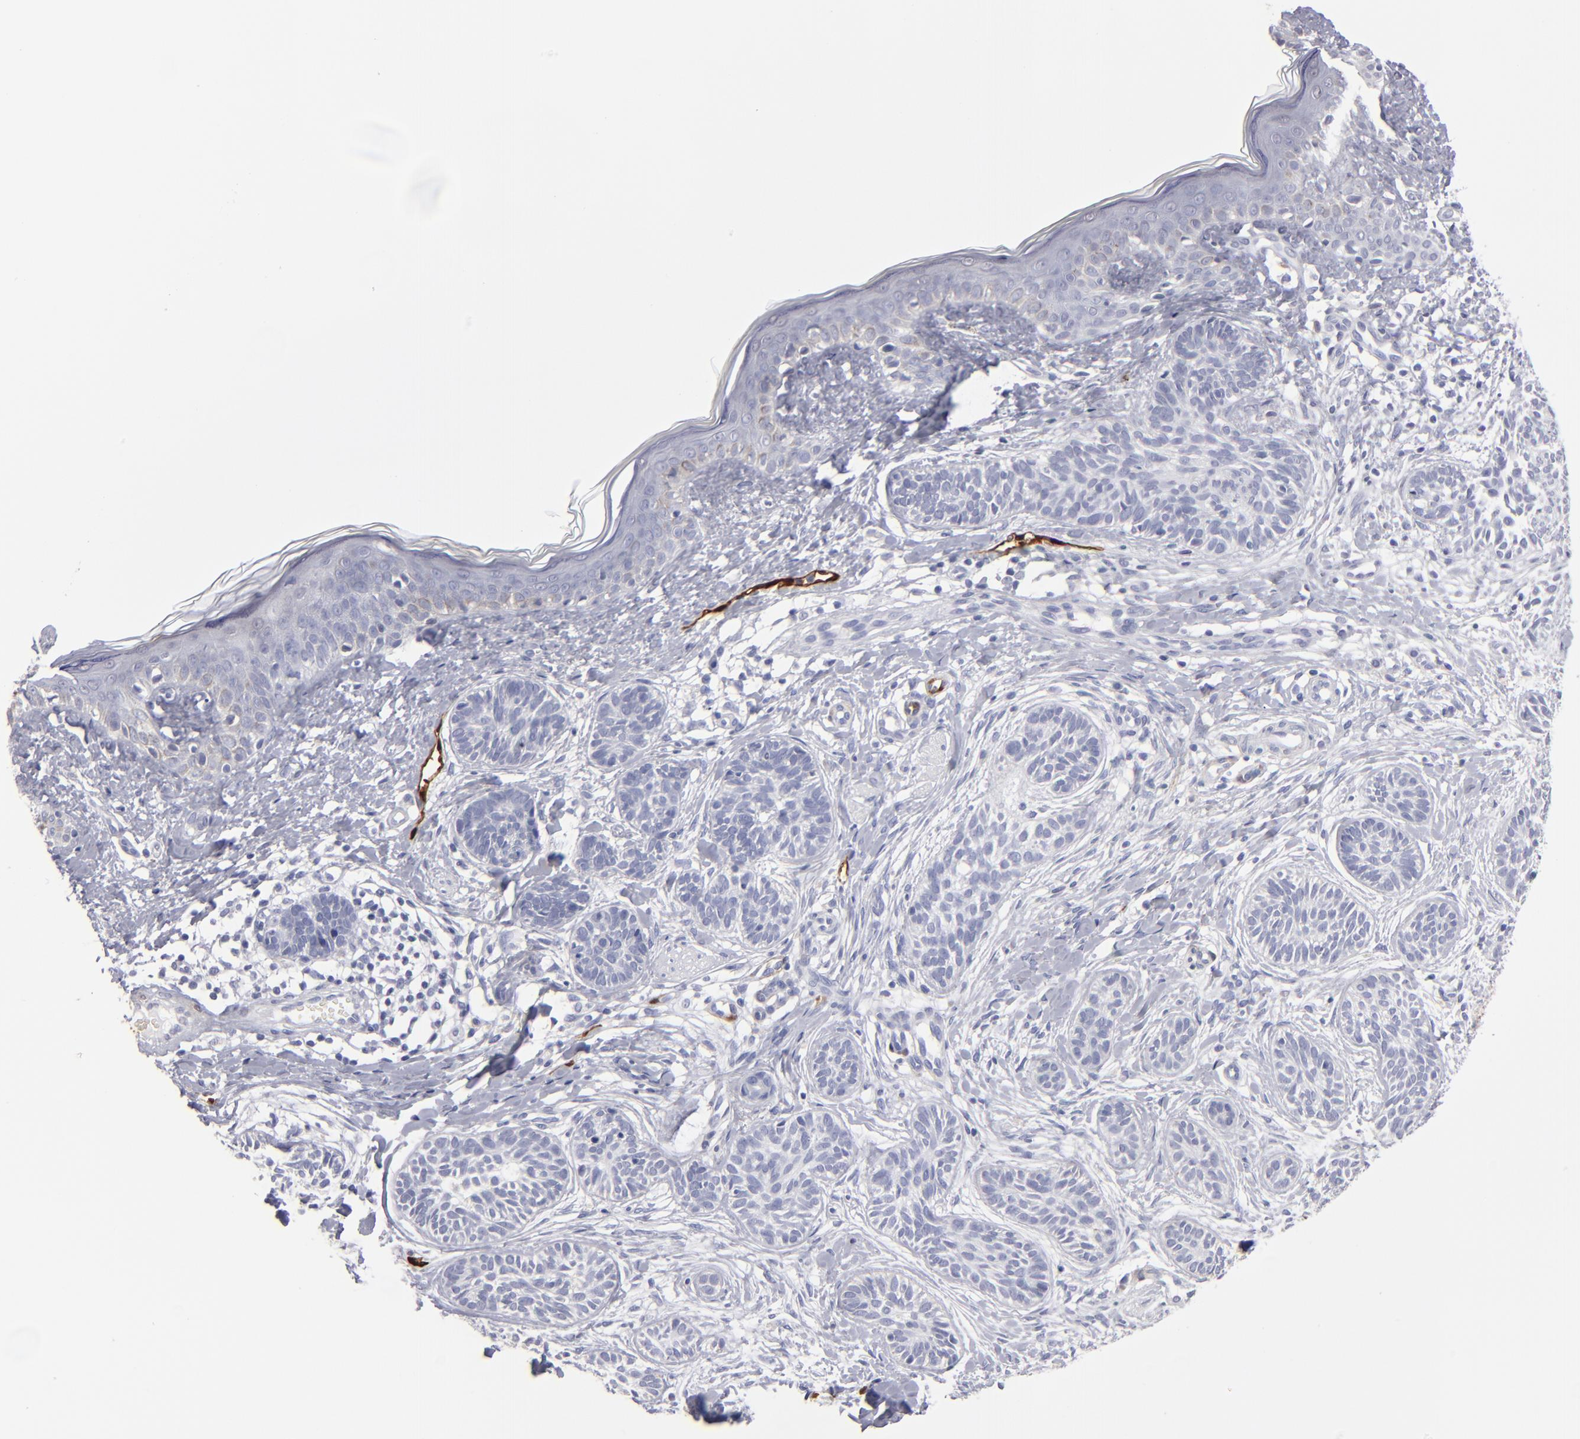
{"staining": {"intensity": "negative", "quantity": "none", "location": "none"}, "tissue": "skin cancer", "cell_type": "Tumor cells", "image_type": "cancer", "snomed": [{"axis": "morphology", "description": "Normal tissue, NOS"}, {"axis": "morphology", "description": "Basal cell carcinoma"}, {"axis": "topography", "description": "Skin"}], "caption": "DAB (3,3'-diaminobenzidine) immunohistochemical staining of human skin cancer (basal cell carcinoma) exhibits no significant expression in tumor cells.", "gene": "FABP4", "patient": {"sex": "male", "age": 63}}